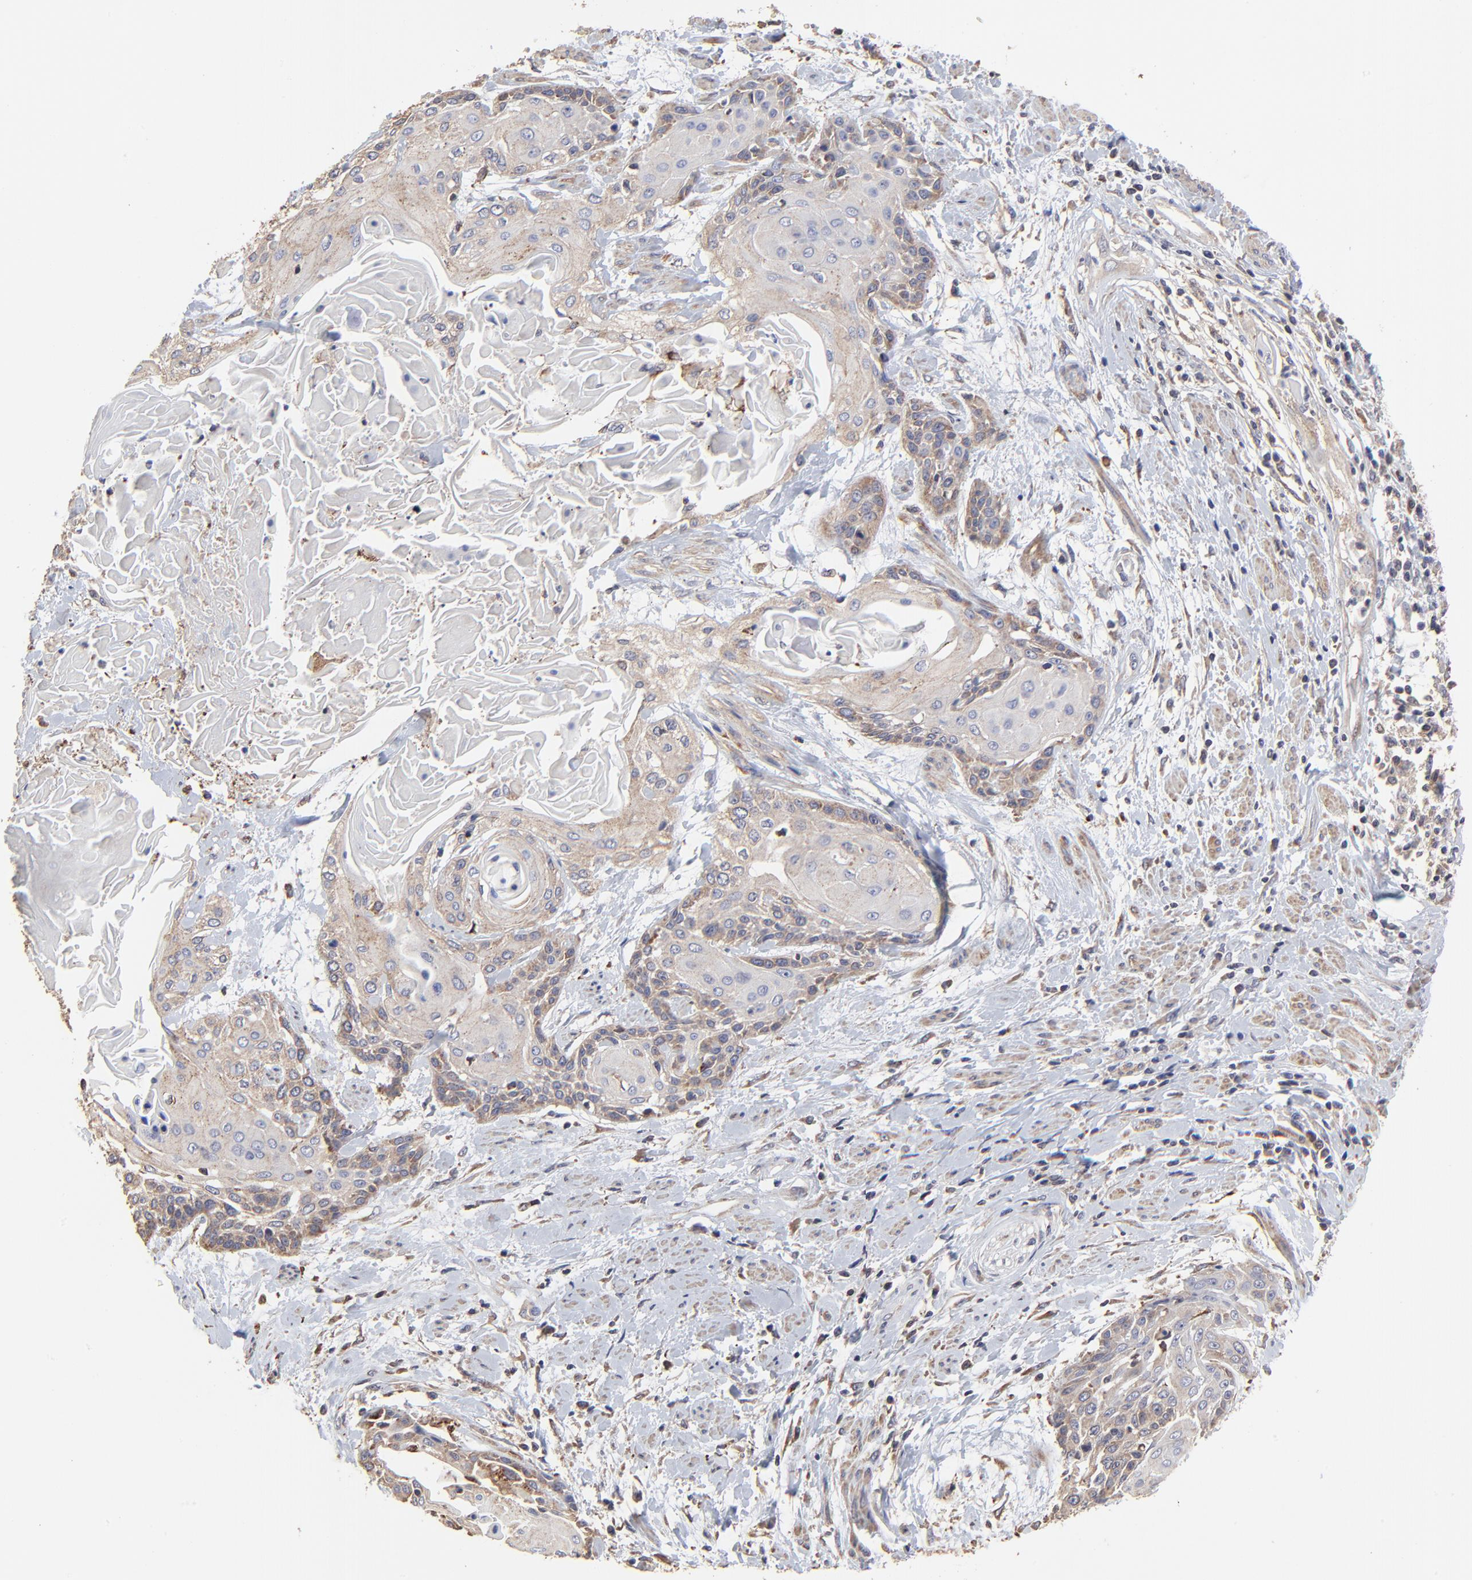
{"staining": {"intensity": "moderate", "quantity": "25%-75%", "location": "cytoplasmic/membranous"}, "tissue": "cervical cancer", "cell_type": "Tumor cells", "image_type": "cancer", "snomed": [{"axis": "morphology", "description": "Squamous cell carcinoma, NOS"}, {"axis": "topography", "description": "Cervix"}], "caption": "Tumor cells reveal medium levels of moderate cytoplasmic/membranous expression in about 25%-75% of cells in squamous cell carcinoma (cervical).", "gene": "ELP2", "patient": {"sex": "female", "age": 57}}